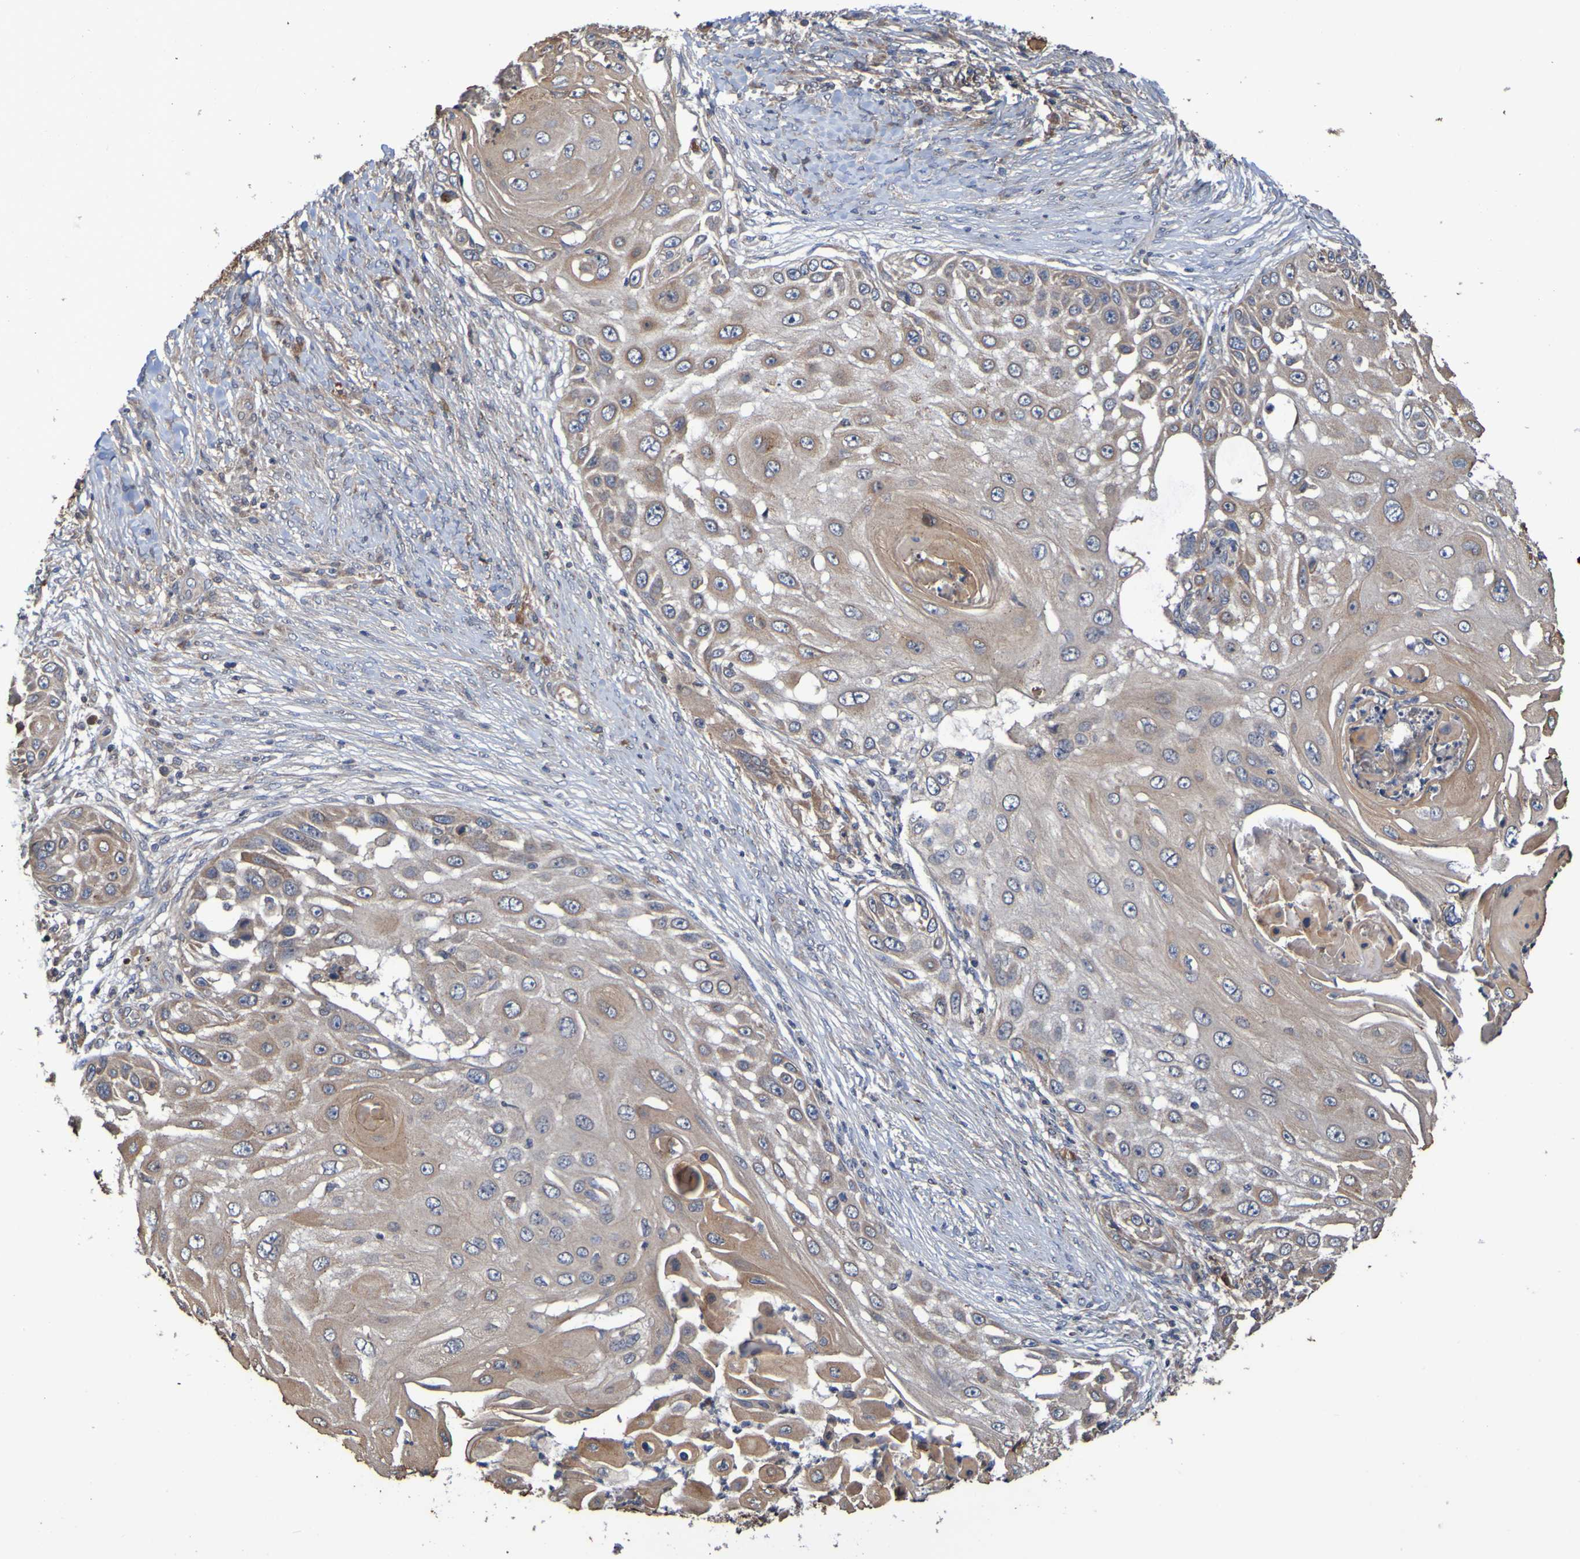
{"staining": {"intensity": "moderate", "quantity": ">75%", "location": "cytoplasmic/membranous"}, "tissue": "skin cancer", "cell_type": "Tumor cells", "image_type": "cancer", "snomed": [{"axis": "morphology", "description": "Squamous cell carcinoma, NOS"}, {"axis": "topography", "description": "Skin"}], "caption": "Brown immunohistochemical staining in human skin squamous cell carcinoma exhibits moderate cytoplasmic/membranous positivity in approximately >75% of tumor cells.", "gene": "UCN", "patient": {"sex": "female", "age": 44}}